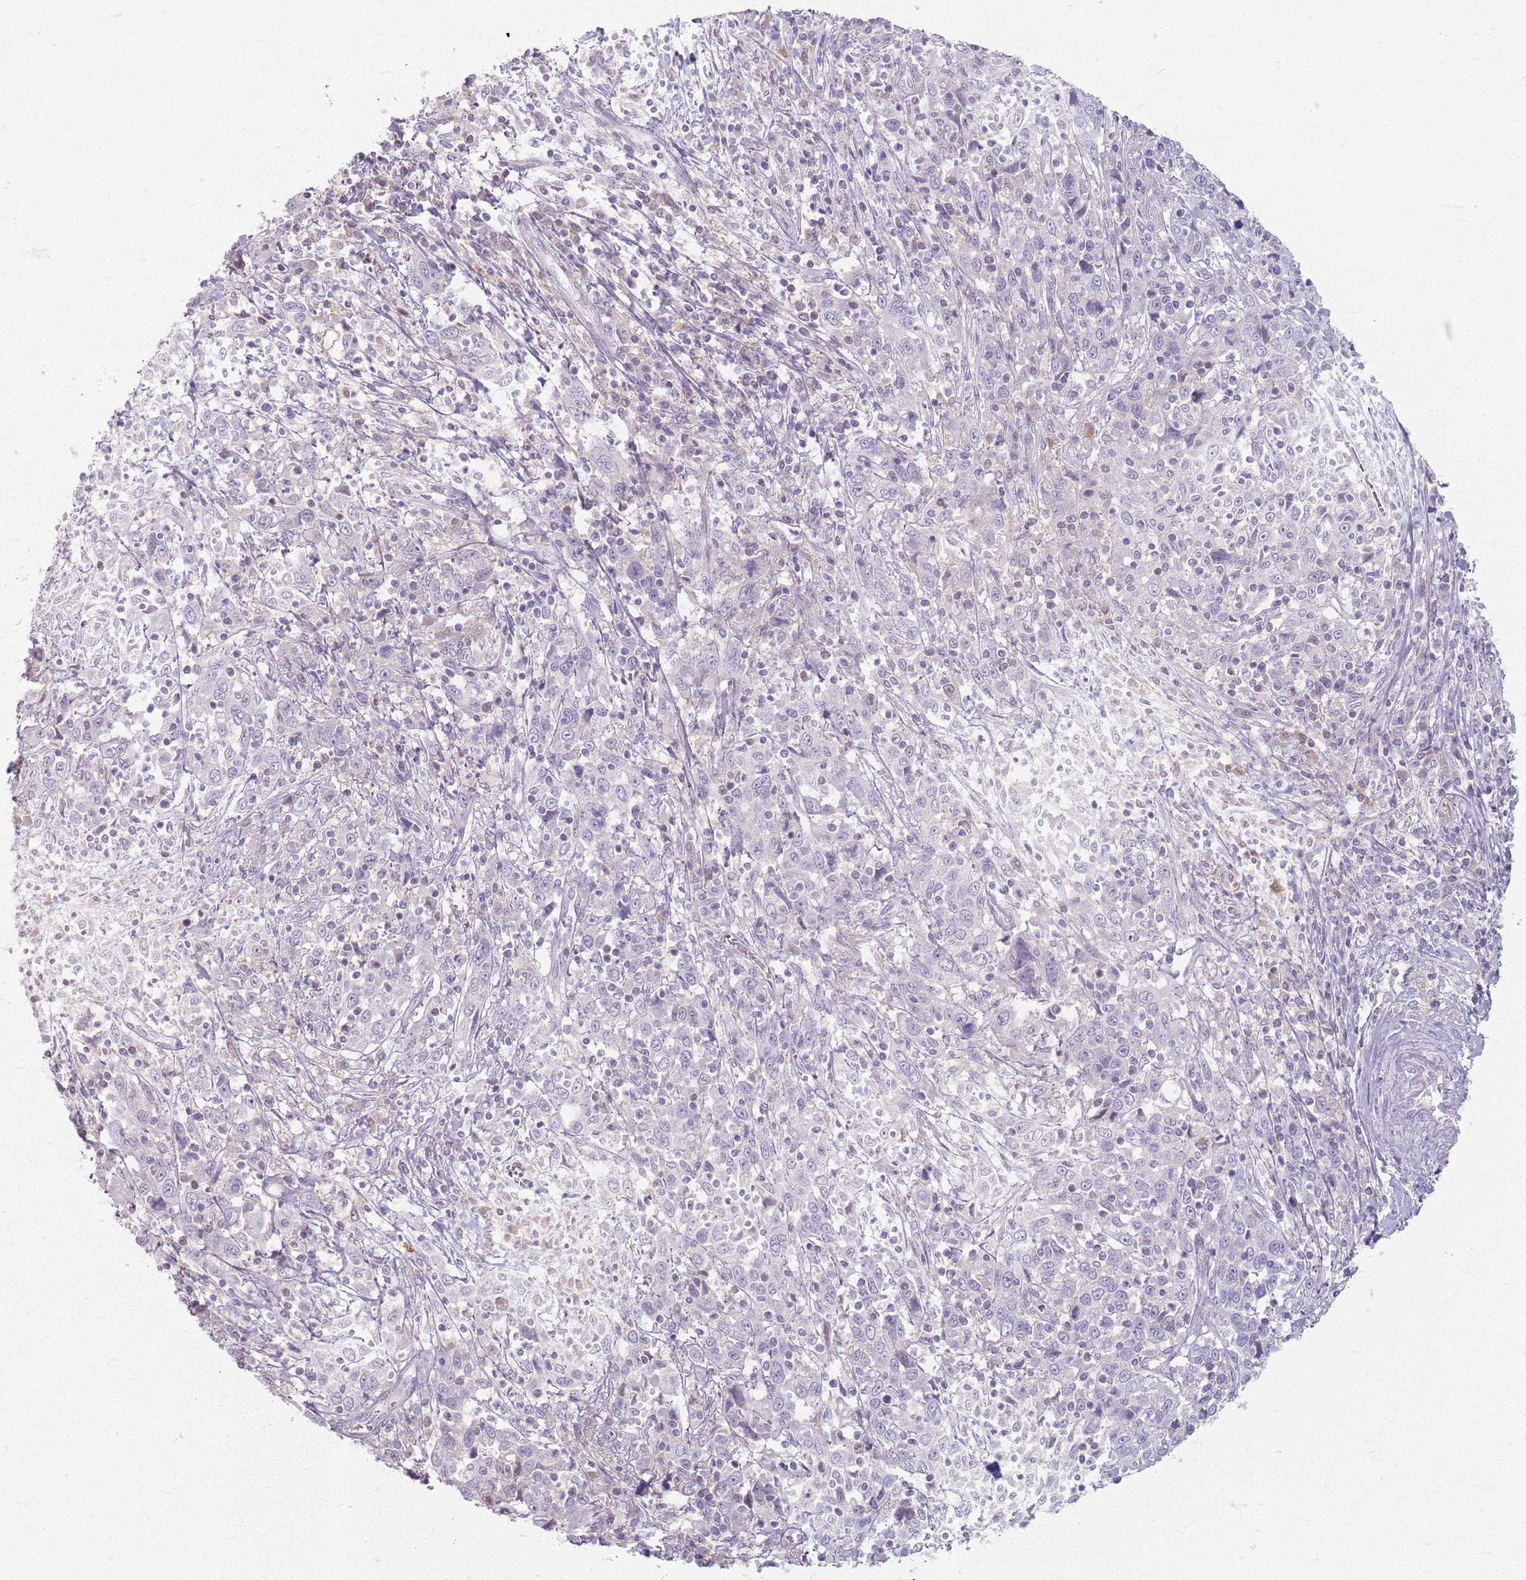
{"staining": {"intensity": "negative", "quantity": "none", "location": "none"}, "tissue": "cervical cancer", "cell_type": "Tumor cells", "image_type": "cancer", "snomed": [{"axis": "morphology", "description": "Squamous cell carcinoma, NOS"}, {"axis": "topography", "description": "Cervix"}], "caption": "Immunohistochemistry (IHC) image of neoplastic tissue: human cervical cancer (squamous cell carcinoma) stained with DAB (3,3'-diaminobenzidine) shows no significant protein expression in tumor cells.", "gene": "CRIPT", "patient": {"sex": "female", "age": 46}}